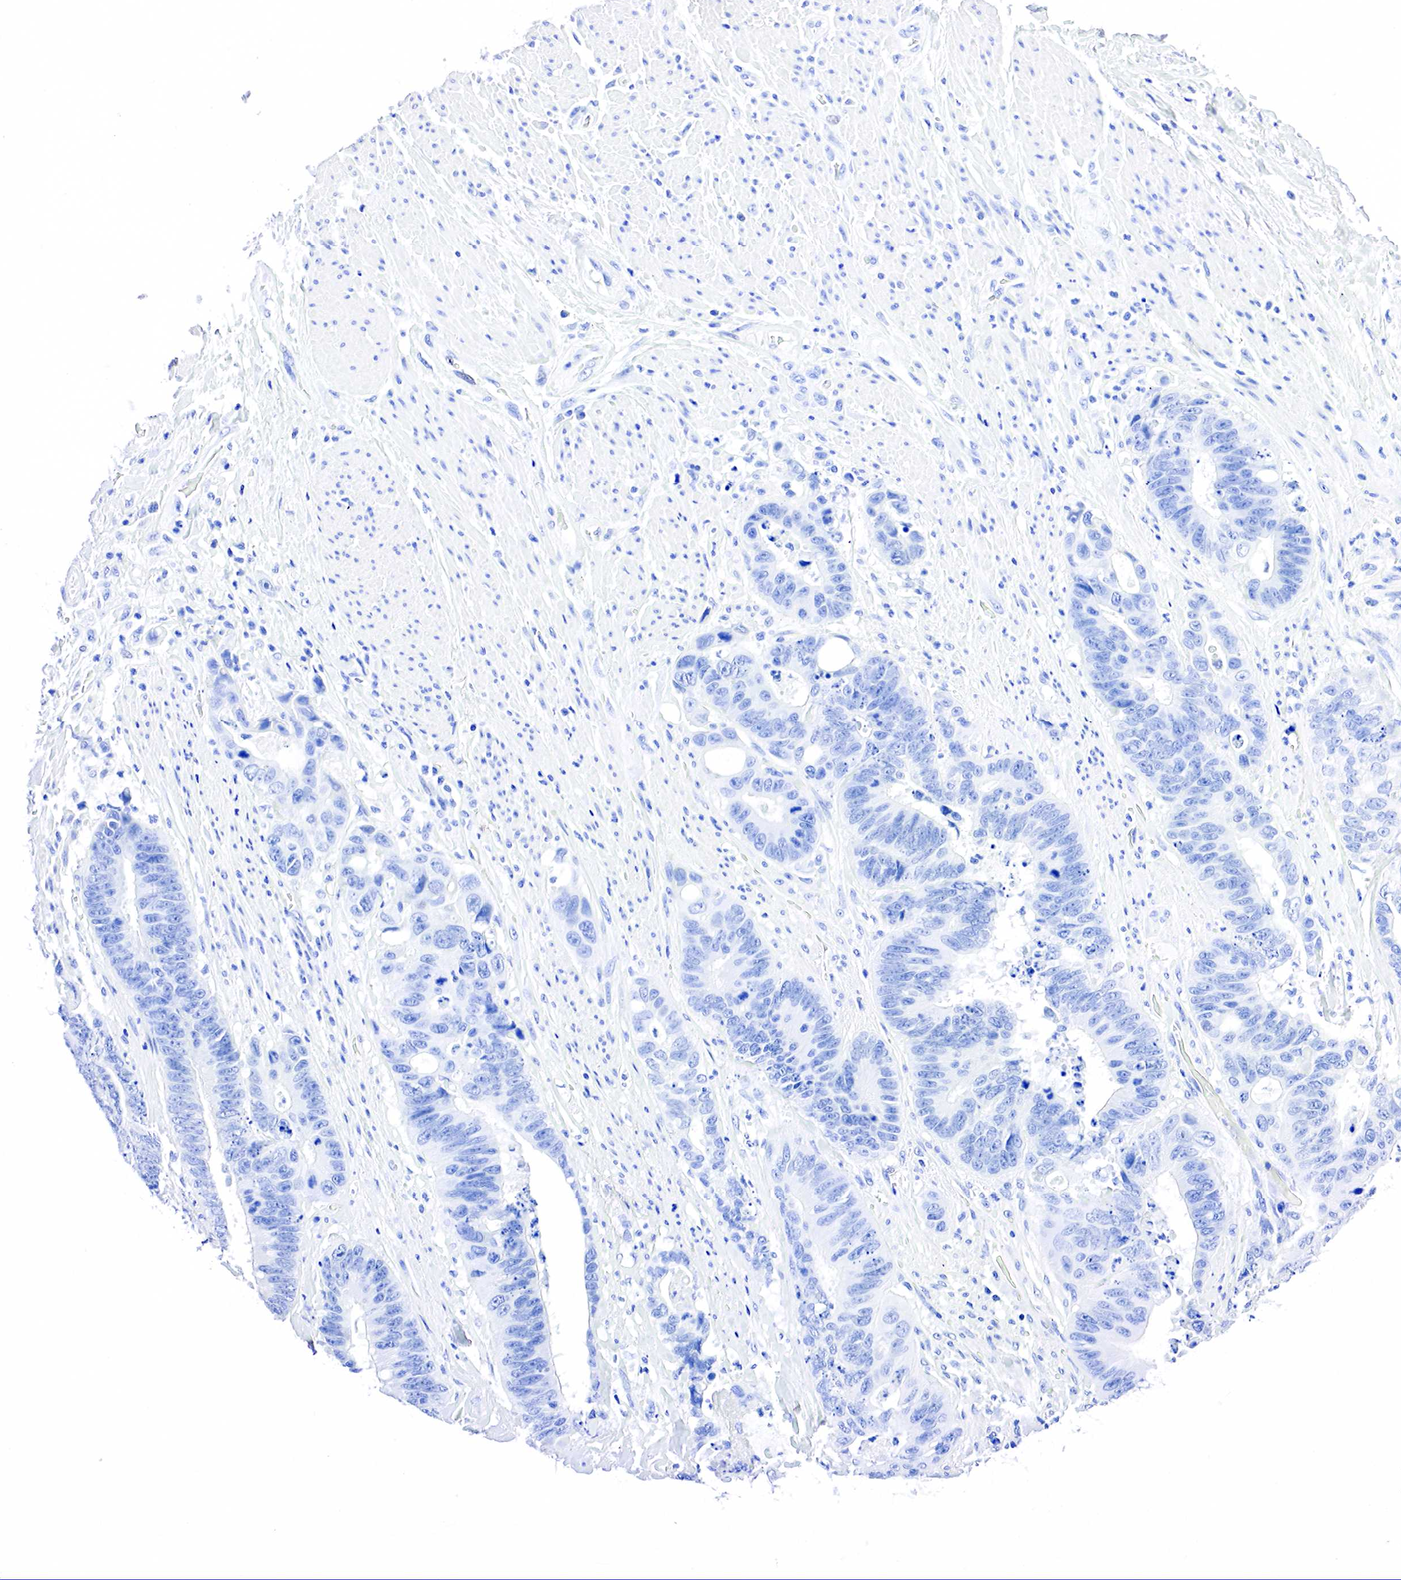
{"staining": {"intensity": "negative", "quantity": "none", "location": "none"}, "tissue": "colorectal cancer", "cell_type": "Tumor cells", "image_type": "cancer", "snomed": [{"axis": "morphology", "description": "Adenocarcinoma, NOS"}, {"axis": "topography", "description": "Rectum"}], "caption": "Immunohistochemistry (IHC) of human adenocarcinoma (colorectal) reveals no staining in tumor cells.", "gene": "PTH", "patient": {"sex": "female", "age": 65}}